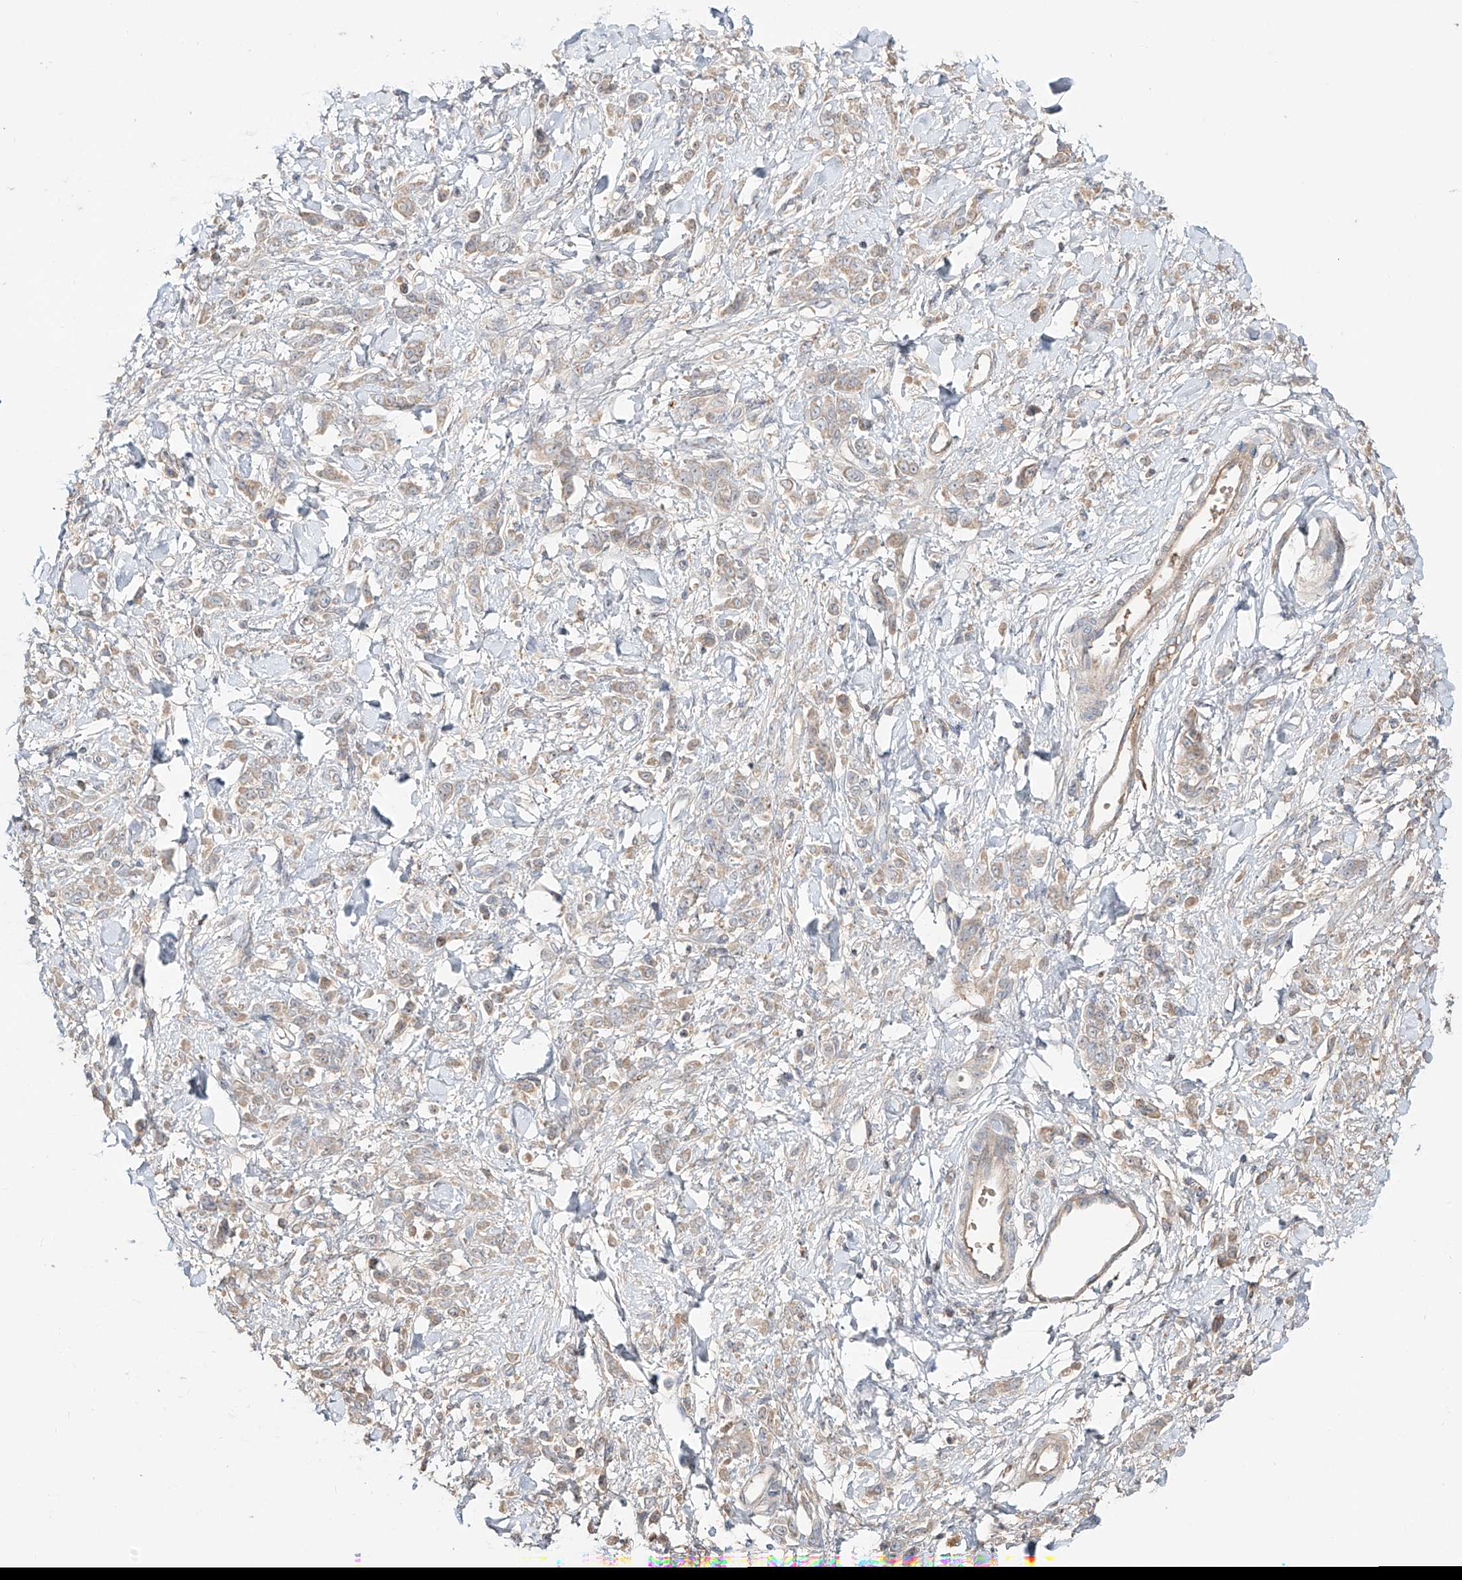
{"staining": {"intensity": "weak", "quantity": "<25%", "location": "cytoplasmic/membranous"}, "tissue": "stomach cancer", "cell_type": "Tumor cells", "image_type": "cancer", "snomed": [{"axis": "morphology", "description": "Normal tissue, NOS"}, {"axis": "morphology", "description": "Adenocarcinoma, NOS"}, {"axis": "topography", "description": "Stomach"}], "caption": "This is an immunohistochemistry (IHC) image of adenocarcinoma (stomach). There is no expression in tumor cells.", "gene": "ERO1A", "patient": {"sex": "male", "age": 82}}